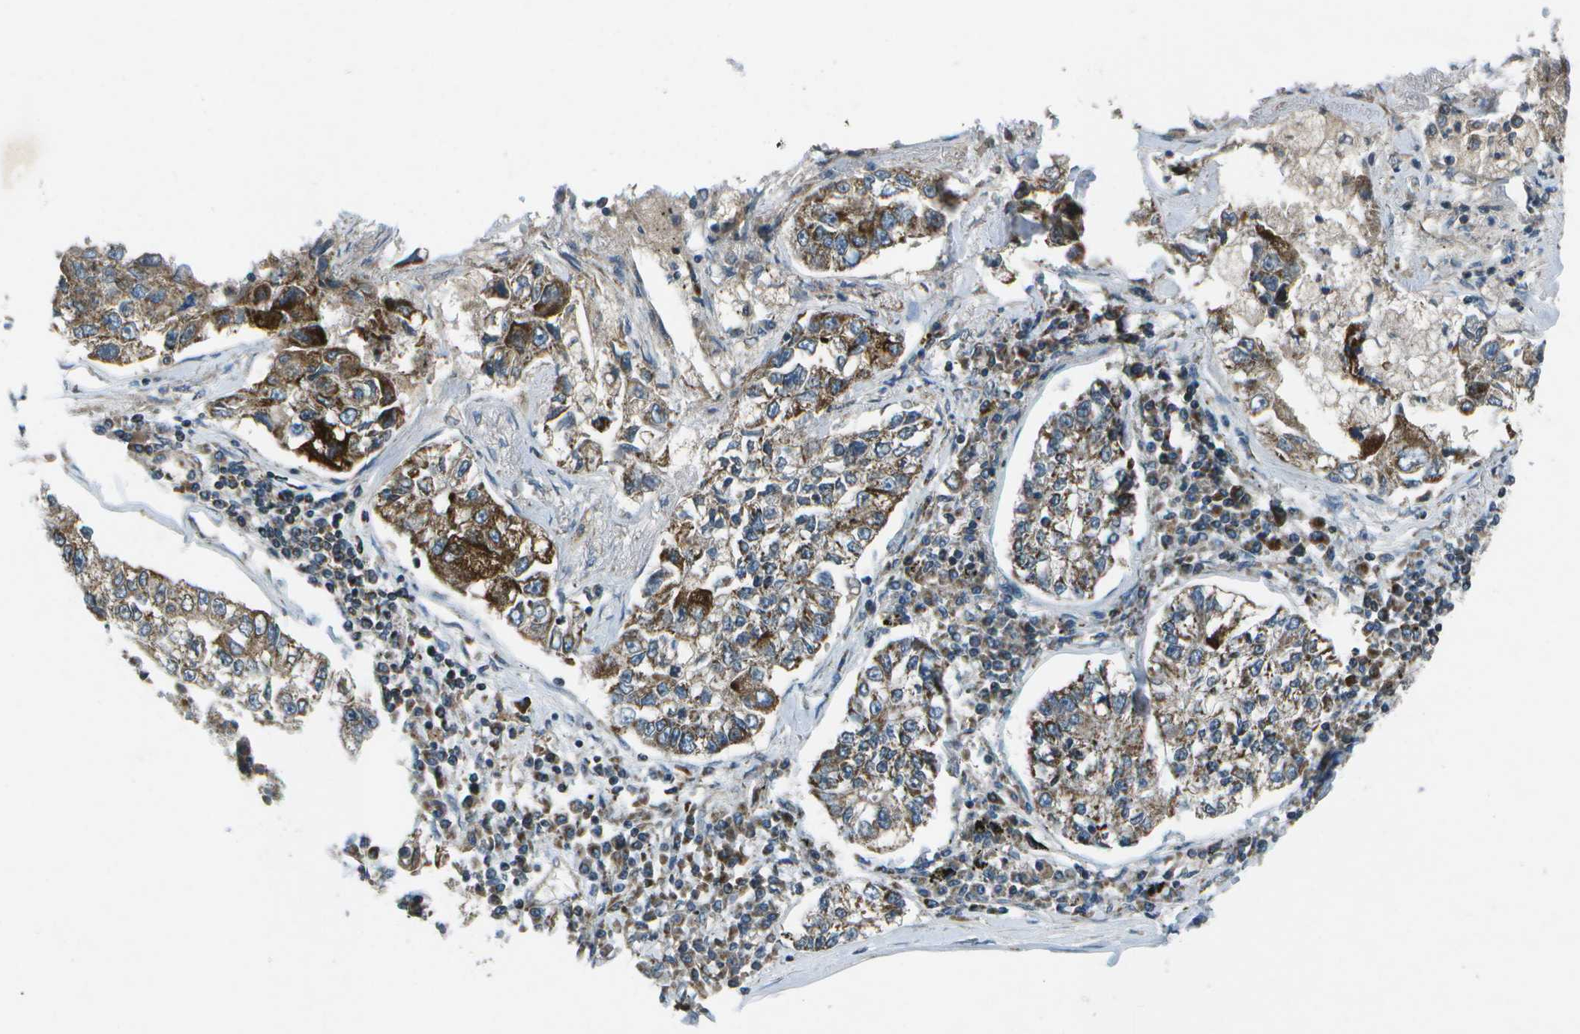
{"staining": {"intensity": "moderate", "quantity": "25%-75%", "location": "cytoplasmic/membranous"}, "tissue": "lung cancer", "cell_type": "Tumor cells", "image_type": "cancer", "snomed": [{"axis": "morphology", "description": "Adenocarcinoma, NOS"}, {"axis": "topography", "description": "Lung"}], "caption": "DAB (3,3'-diaminobenzidine) immunohistochemical staining of adenocarcinoma (lung) demonstrates moderate cytoplasmic/membranous protein expression in about 25%-75% of tumor cells.", "gene": "EIF2AK1", "patient": {"sex": "male", "age": 49}}